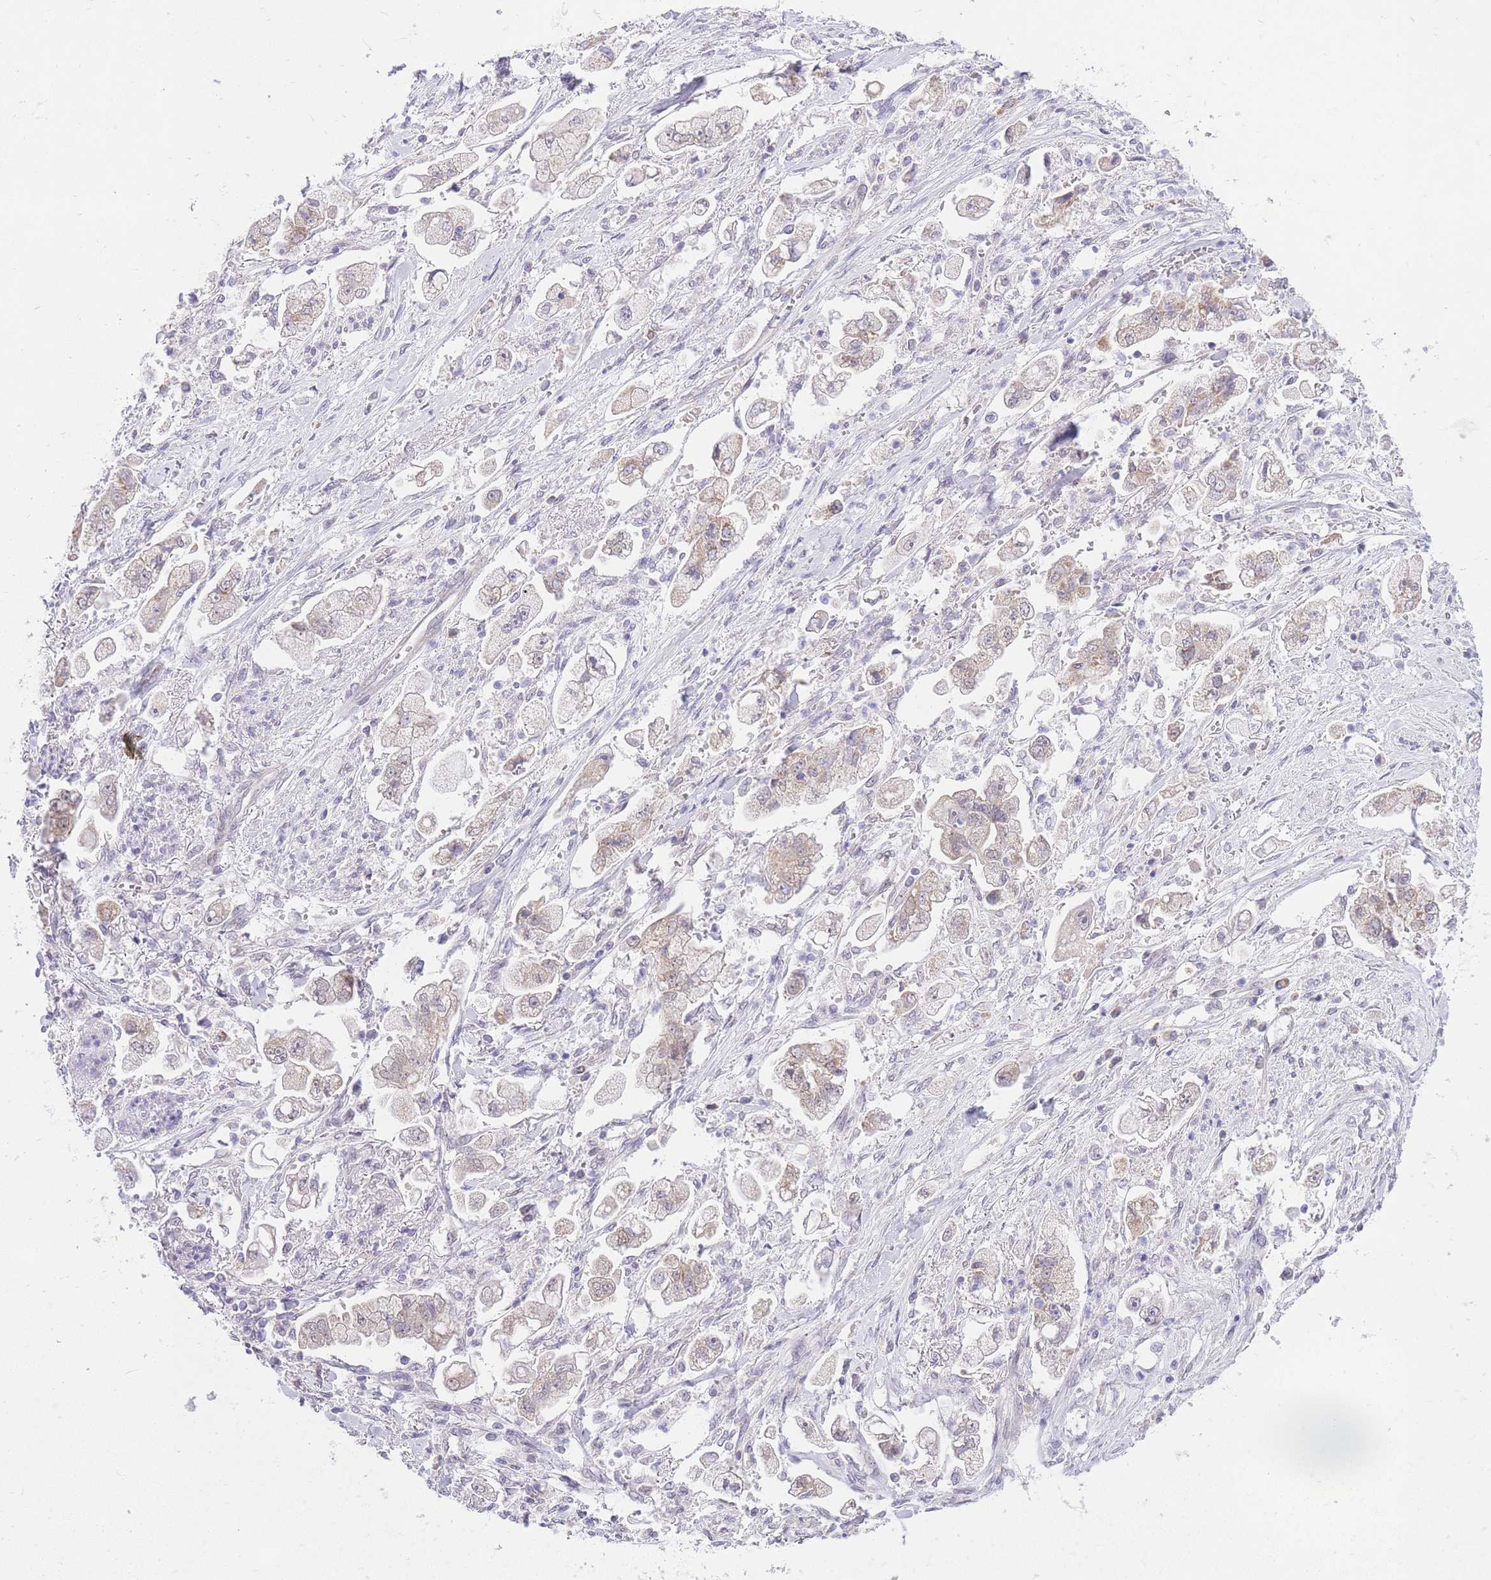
{"staining": {"intensity": "weak", "quantity": "25%-75%", "location": "cytoplasmic/membranous"}, "tissue": "stomach cancer", "cell_type": "Tumor cells", "image_type": "cancer", "snomed": [{"axis": "morphology", "description": "Adenocarcinoma, NOS"}, {"axis": "topography", "description": "Stomach"}], "caption": "This histopathology image shows immunohistochemistry staining of human stomach cancer, with low weak cytoplasmic/membranous staining in approximately 25%-75% of tumor cells.", "gene": "UBXN7", "patient": {"sex": "male", "age": 62}}